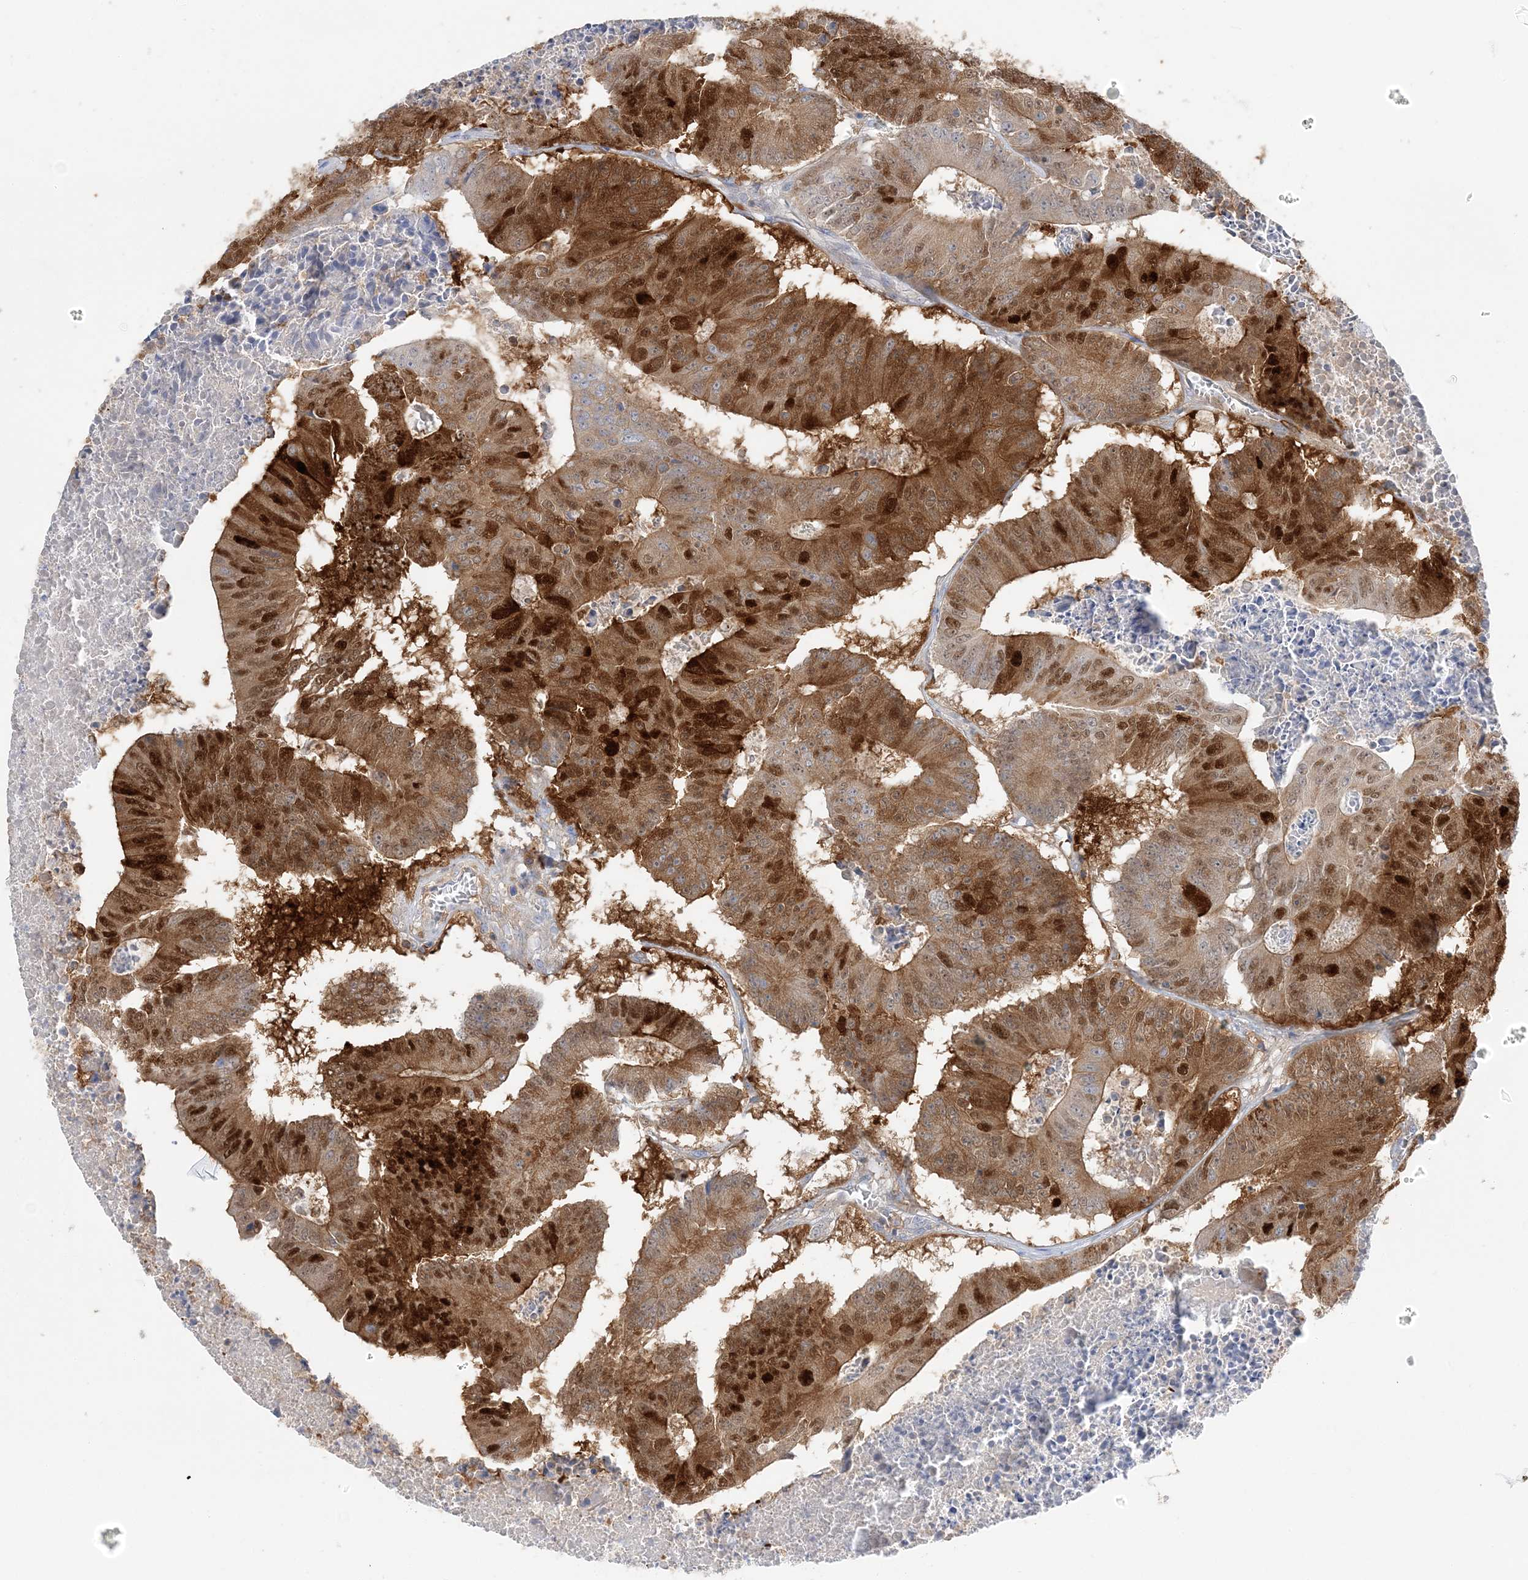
{"staining": {"intensity": "strong", "quantity": "25%-75%", "location": "cytoplasmic/membranous,nuclear"}, "tissue": "colorectal cancer", "cell_type": "Tumor cells", "image_type": "cancer", "snomed": [{"axis": "morphology", "description": "Adenocarcinoma, NOS"}, {"axis": "topography", "description": "Colon"}], "caption": "Protein staining by immunohistochemistry (IHC) shows strong cytoplasmic/membranous and nuclear expression in about 25%-75% of tumor cells in adenocarcinoma (colorectal).", "gene": "HMGCS1", "patient": {"sex": "male", "age": 87}}